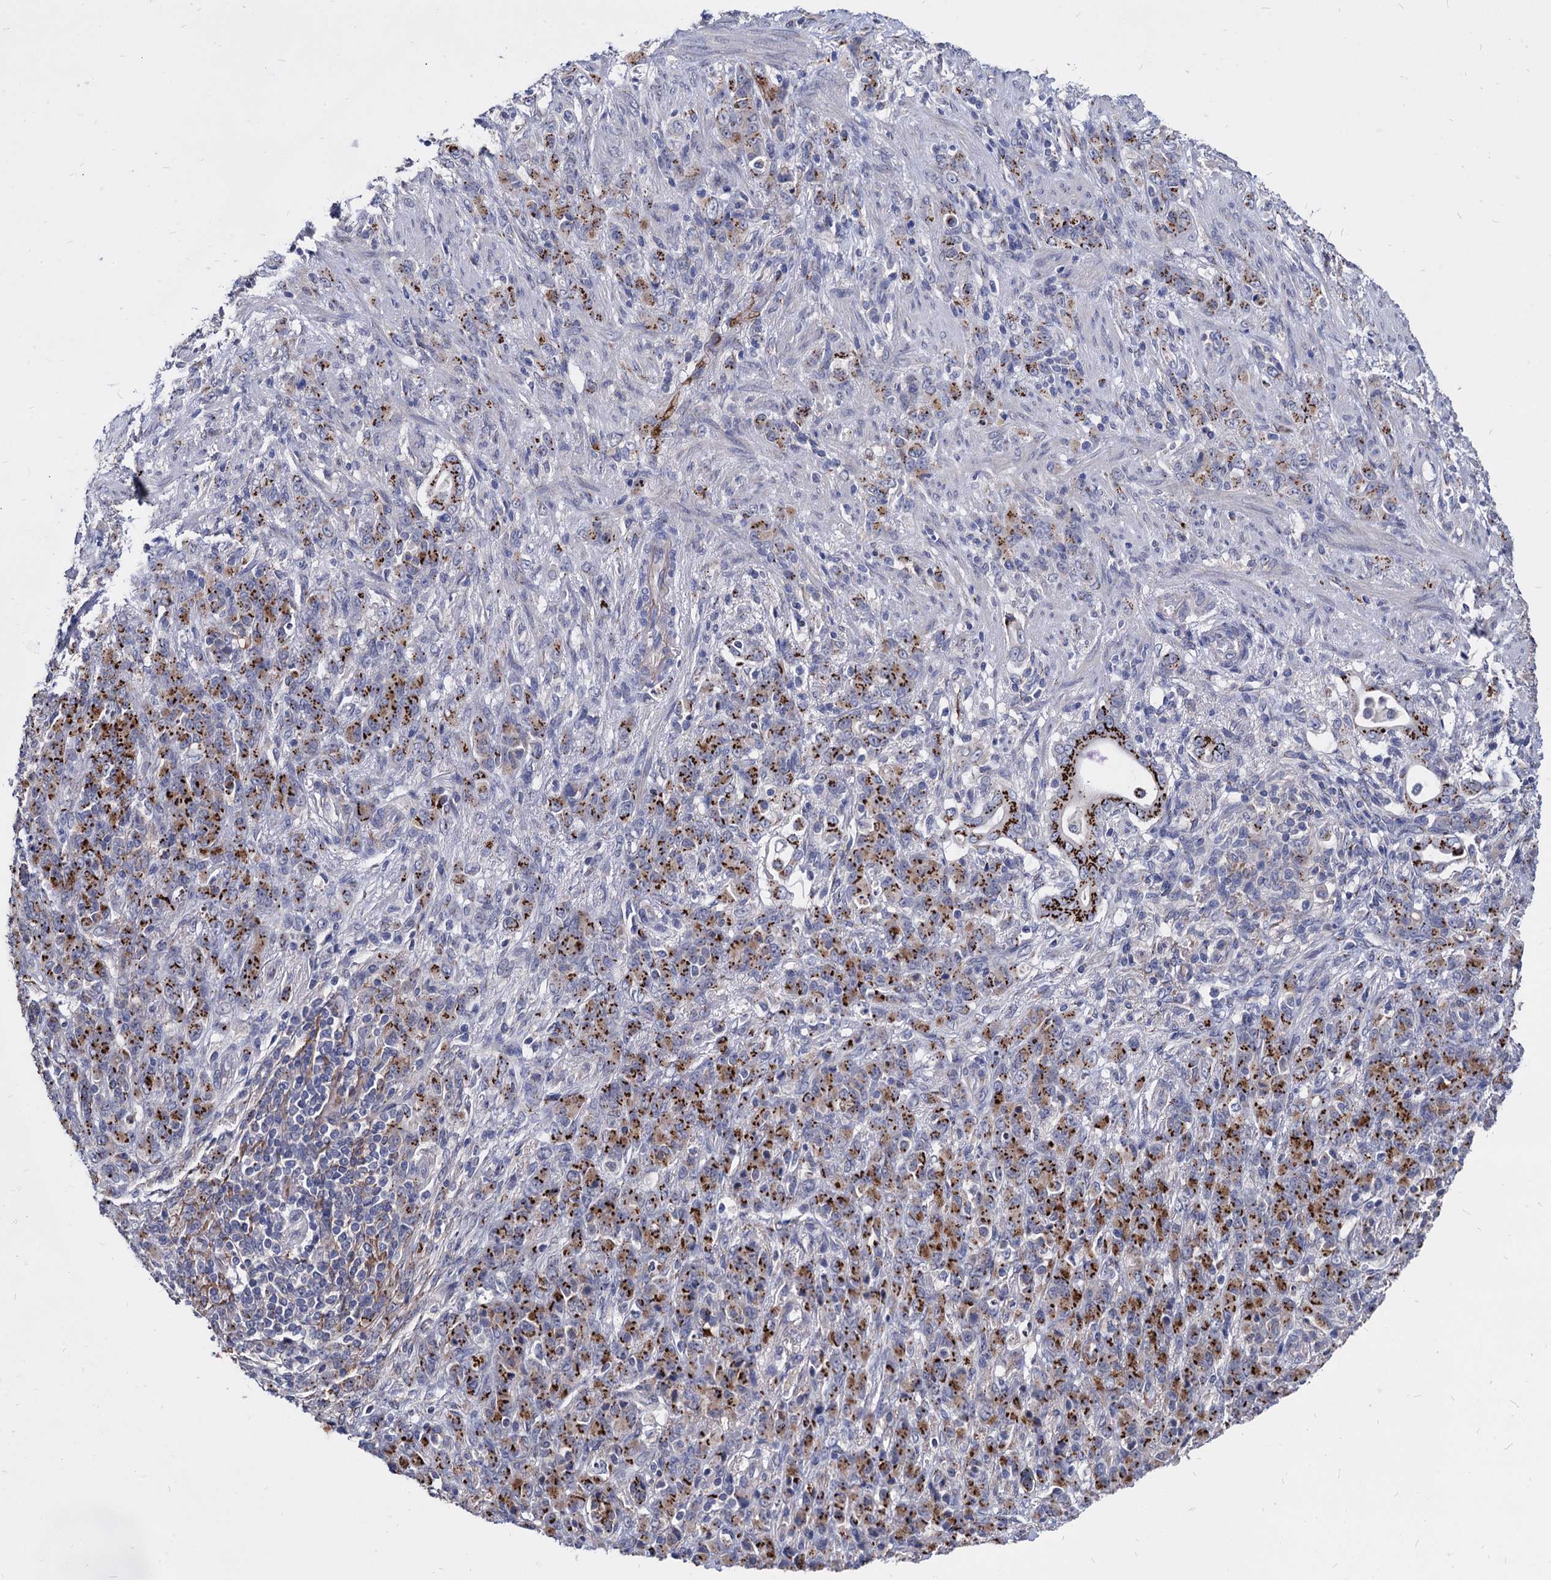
{"staining": {"intensity": "strong", "quantity": ">75%", "location": "cytoplasmic/membranous"}, "tissue": "stomach cancer", "cell_type": "Tumor cells", "image_type": "cancer", "snomed": [{"axis": "morphology", "description": "Adenocarcinoma, NOS"}, {"axis": "topography", "description": "Stomach"}], "caption": "IHC of stomach cancer (adenocarcinoma) demonstrates high levels of strong cytoplasmic/membranous staining in about >75% of tumor cells.", "gene": "ESD", "patient": {"sex": "female", "age": 79}}